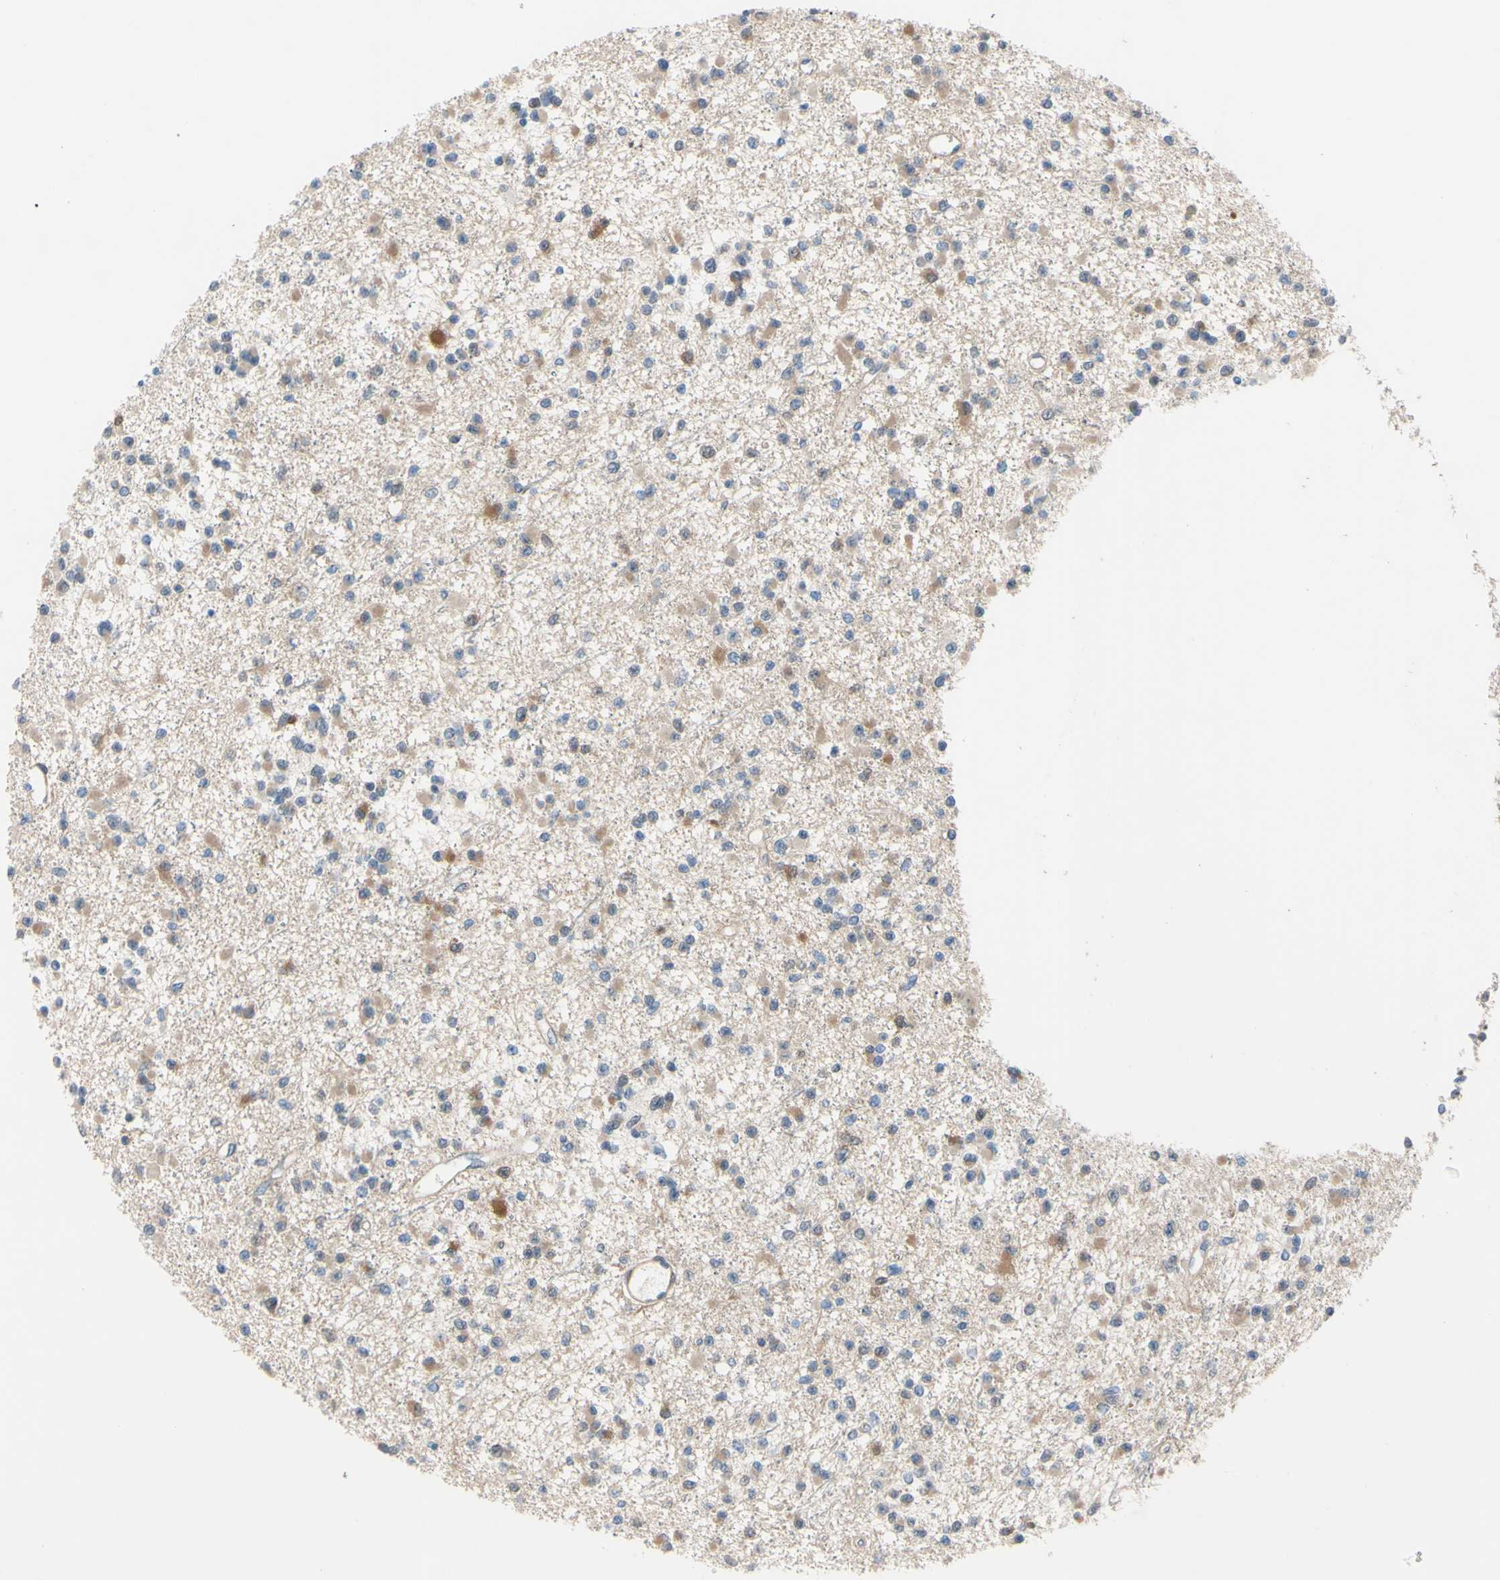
{"staining": {"intensity": "moderate", "quantity": "<25%", "location": "cytoplasmic/membranous"}, "tissue": "glioma", "cell_type": "Tumor cells", "image_type": "cancer", "snomed": [{"axis": "morphology", "description": "Glioma, malignant, Low grade"}, {"axis": "topography", "description": "Brain"}], "caption": "The image exhibits immunohistochemical staining of glioma. There is moderate cytoplasmic/membranous staining is present in approximately <25% of tumor cells.", "gene": "NOL3", "patient": {"sex": "female", "age": 22}}